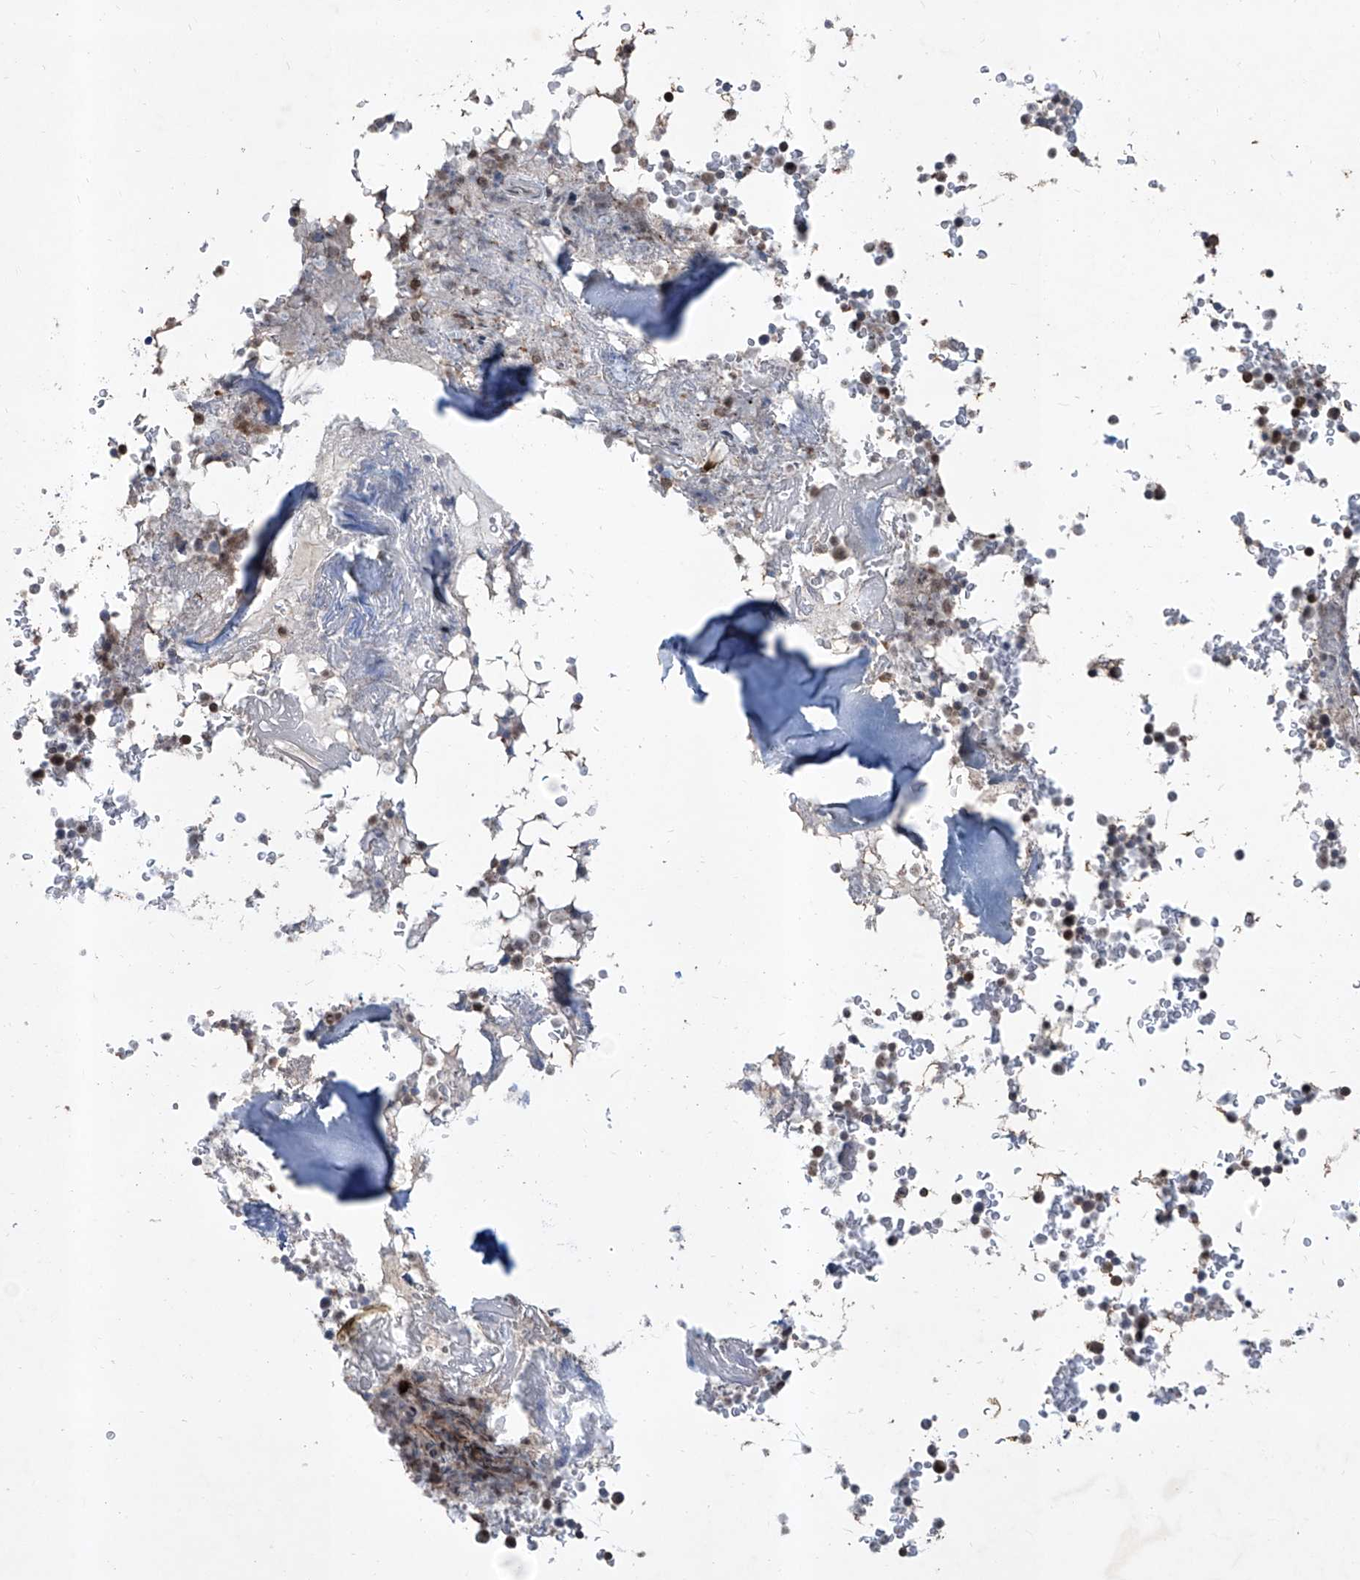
{"staining": {"intensity": "moderate", "quantity": "<25%", "location": "cytoplasmic/membranous"}, "tissue": "bone marrow", "cell_type": "Hematopoietic cells", "image_type": "normal", "snomed": [{"axis": "morphology", "description": "Normal tissue, NOS"}, {"axis": "topography", "description": "Bone marrow"}], "caption": "Immunohistochemical staining of unremarkable bone marrow displays <25% levels of moderate cytoplasmic/membranous protein staining in approximately <25% of hematopoietic cells.", "gene": "ZBTB48", "patient": {"sex": "male", "age": 58}}